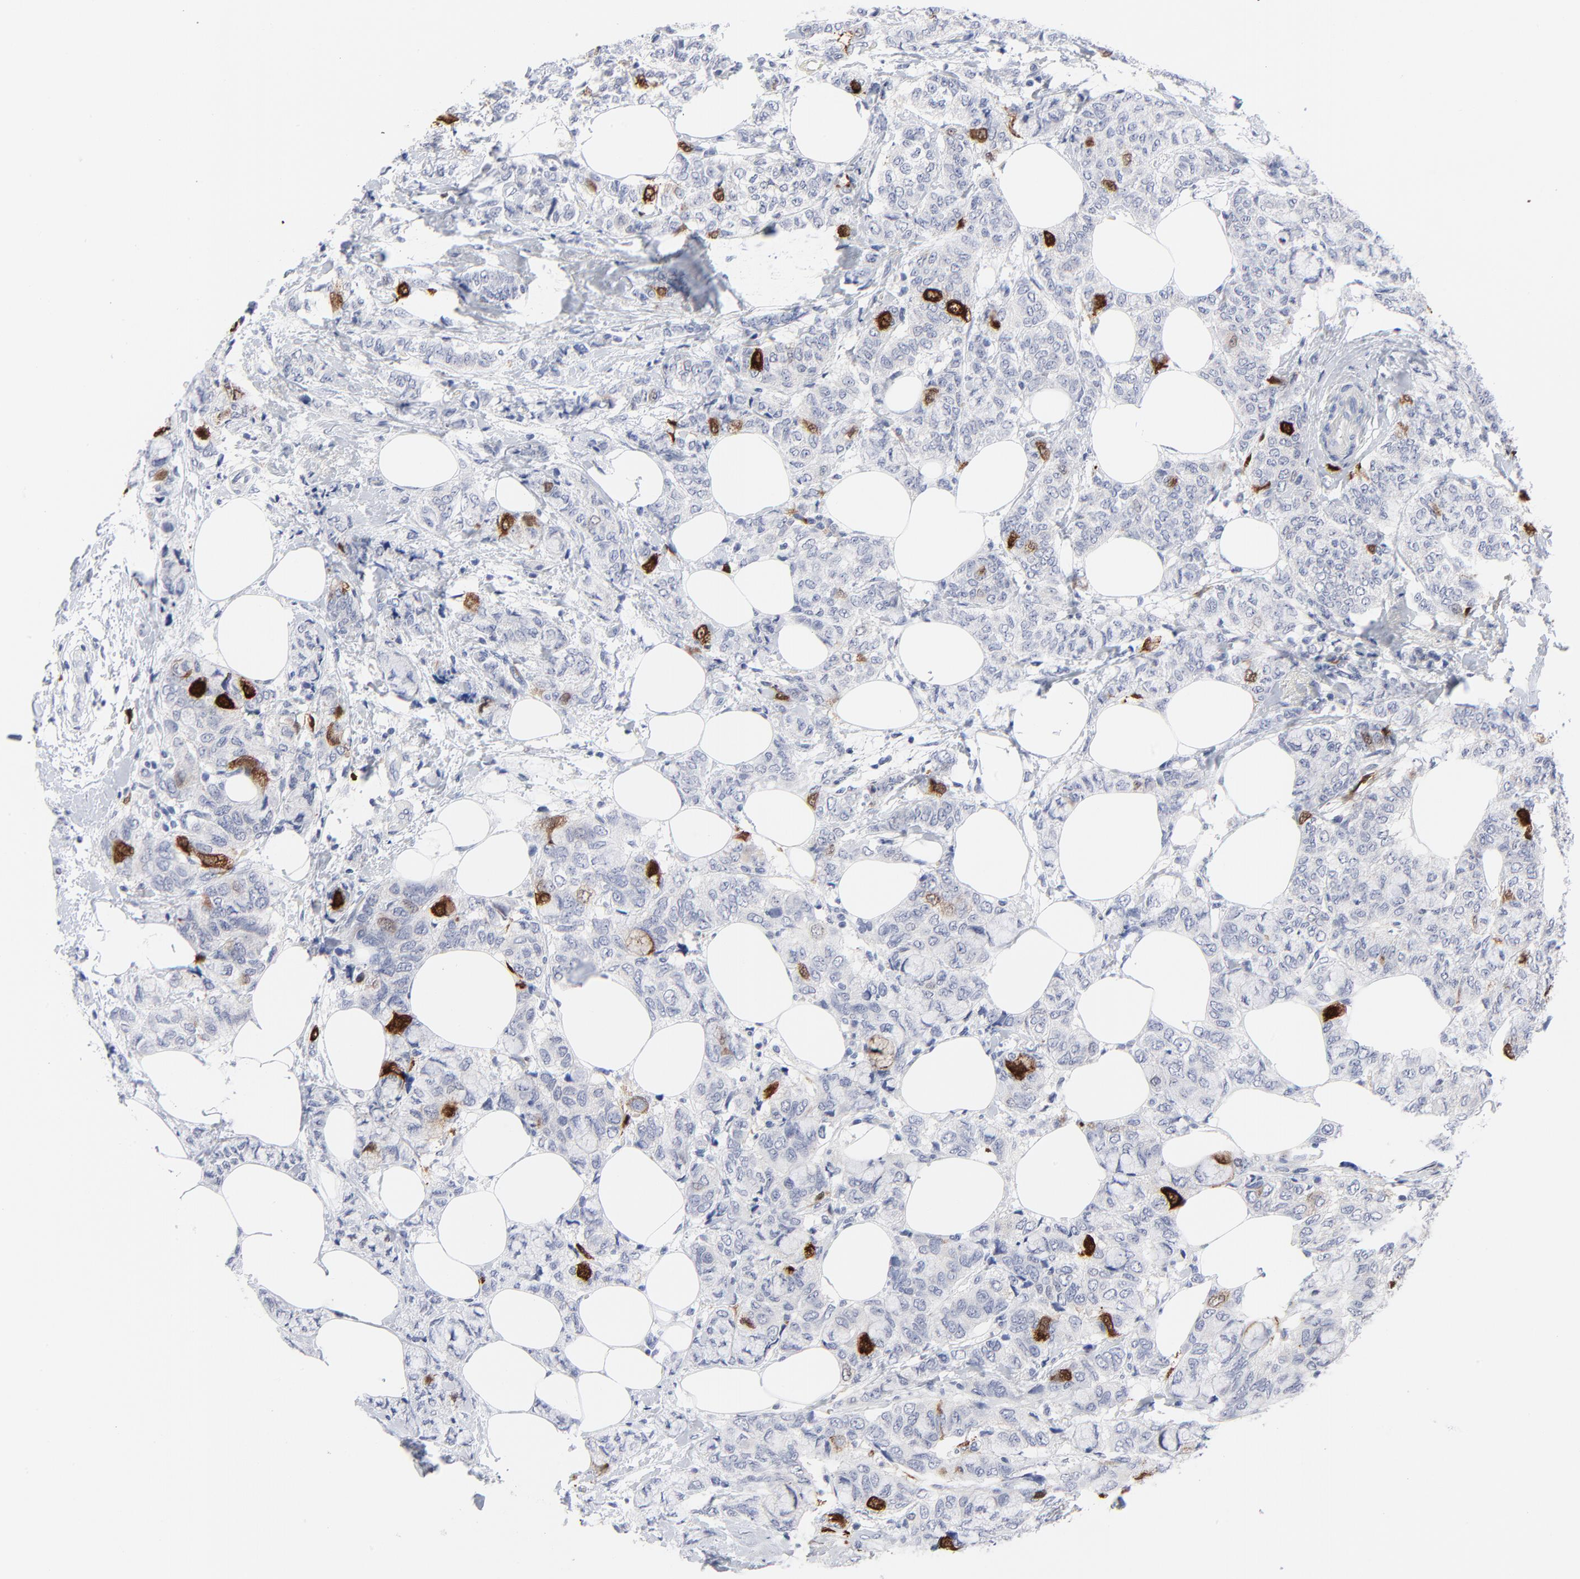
{"staining": {"intensity": "strong", "quantity": "<25%", "location": "cytoplasmic/membranous,nuclear"}, "tissue": "breast cancer", "cell_type": "Tumor cells", "image_type": "cancer", "snomed": [{"axis": "morphology", "description": "Lobular carcinoma"}, {"axis": "topography", "description": "Breast"}], "caption": "This micrograph exhibits immunohistochemistry (IHC) staining of human breast cancer (lobular carcinoma), with medium strong cytoplasmic/membranous and nuclear positivity in approximately <25% of tumor cells.", "gene": "CDK1", "patient": {"sex": "female", "age": 60}}